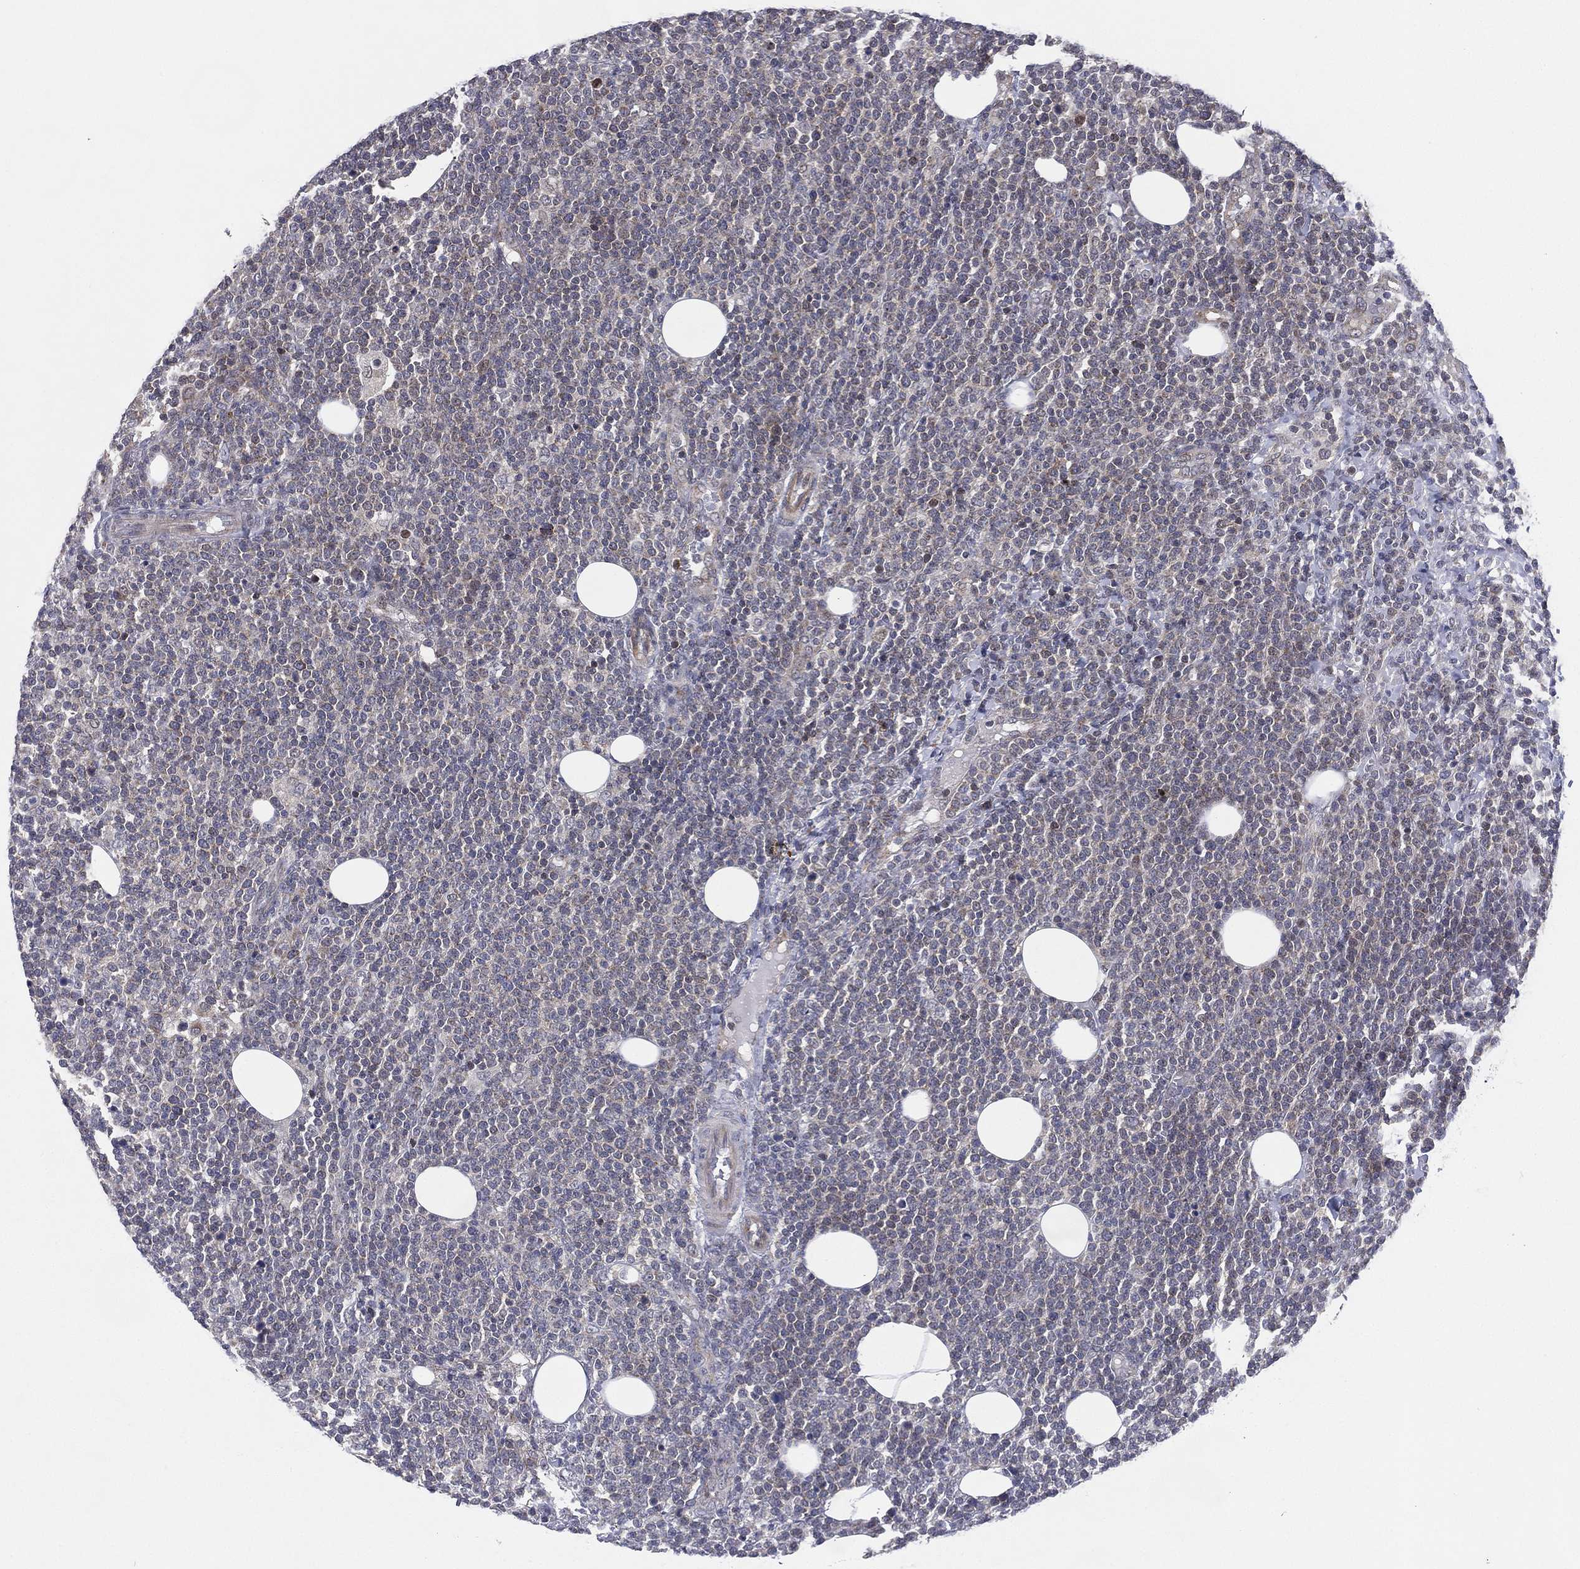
{"staining": {"intensity": "negative", "quantity": "none", "location": "none"}, "tissue": "lymphoma", "cell_type": "Tumor cells", "image_type": "cancer", "snomed": [{"axis": "morphology", "description": "Malignant lymphoma, non-Hodgkin's type, High grade"}, {"axis": "topography", "description": "Lymph node"}], "caption": "There is no significant expression in tumor cells of malignant lymphoma, non-Hodgkin's type (high-grade).", "gene": "KAT14", "patient": {"sex": "male", "age": 61}}